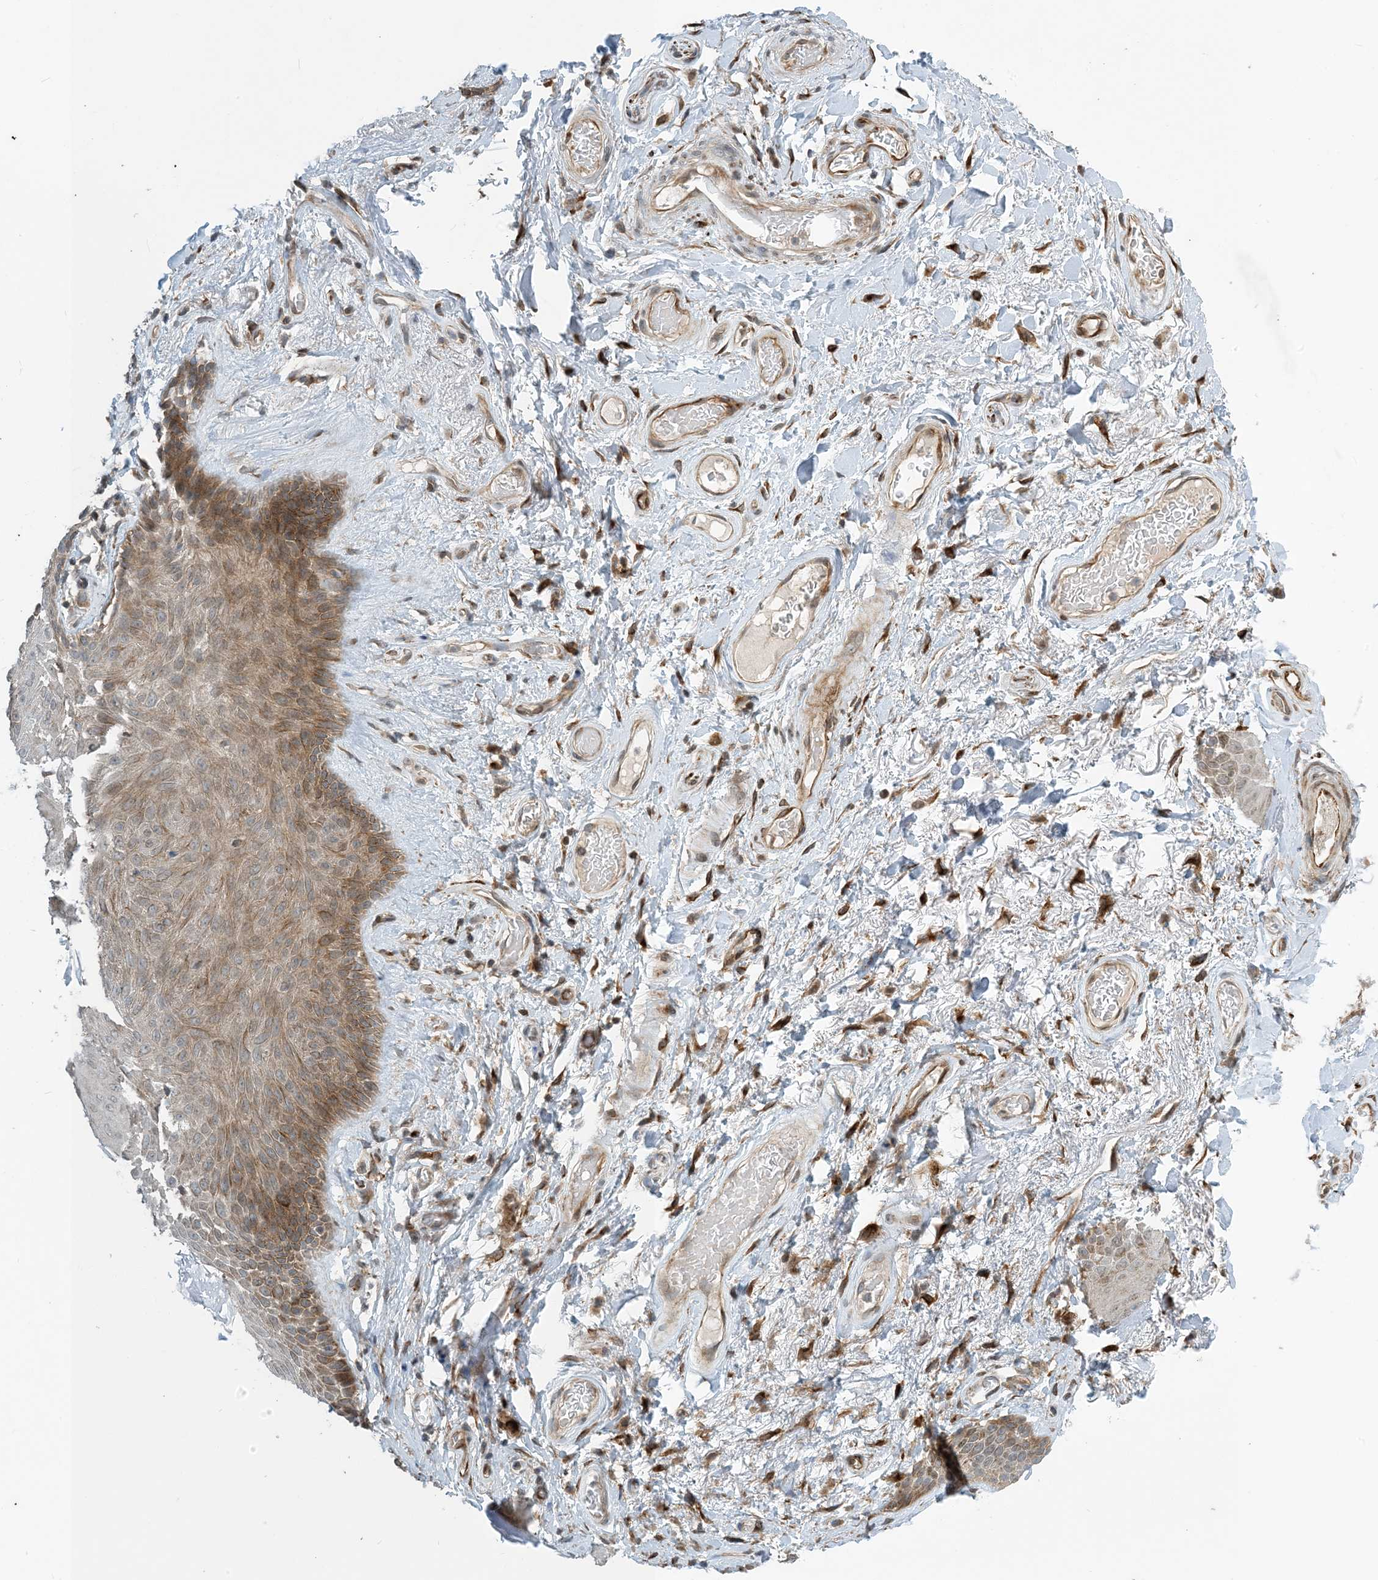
{"staining": {"intensity": "moderate", "quantity": "25%-75%", "location": "cytoplasmic/membranous,nuclear"}, "tissue": "skin", "cell_type": "Epidermal cells", "image_type": "normal", "snomed": [{"axis": "morphology", "description": "Normal tissue, NOS"}, {"axis": "topography", "description": "Anal"}], "caption": "Brown immunohistochemical staining in benign skin exhibits moderate cytoplasmic/membranous,nuclear staining in about 25%-75% of epidermal cells. Nuclei are stained in blue.", "gene": "ZBTB3", "patient": {"sex": "male", "age": 74}}